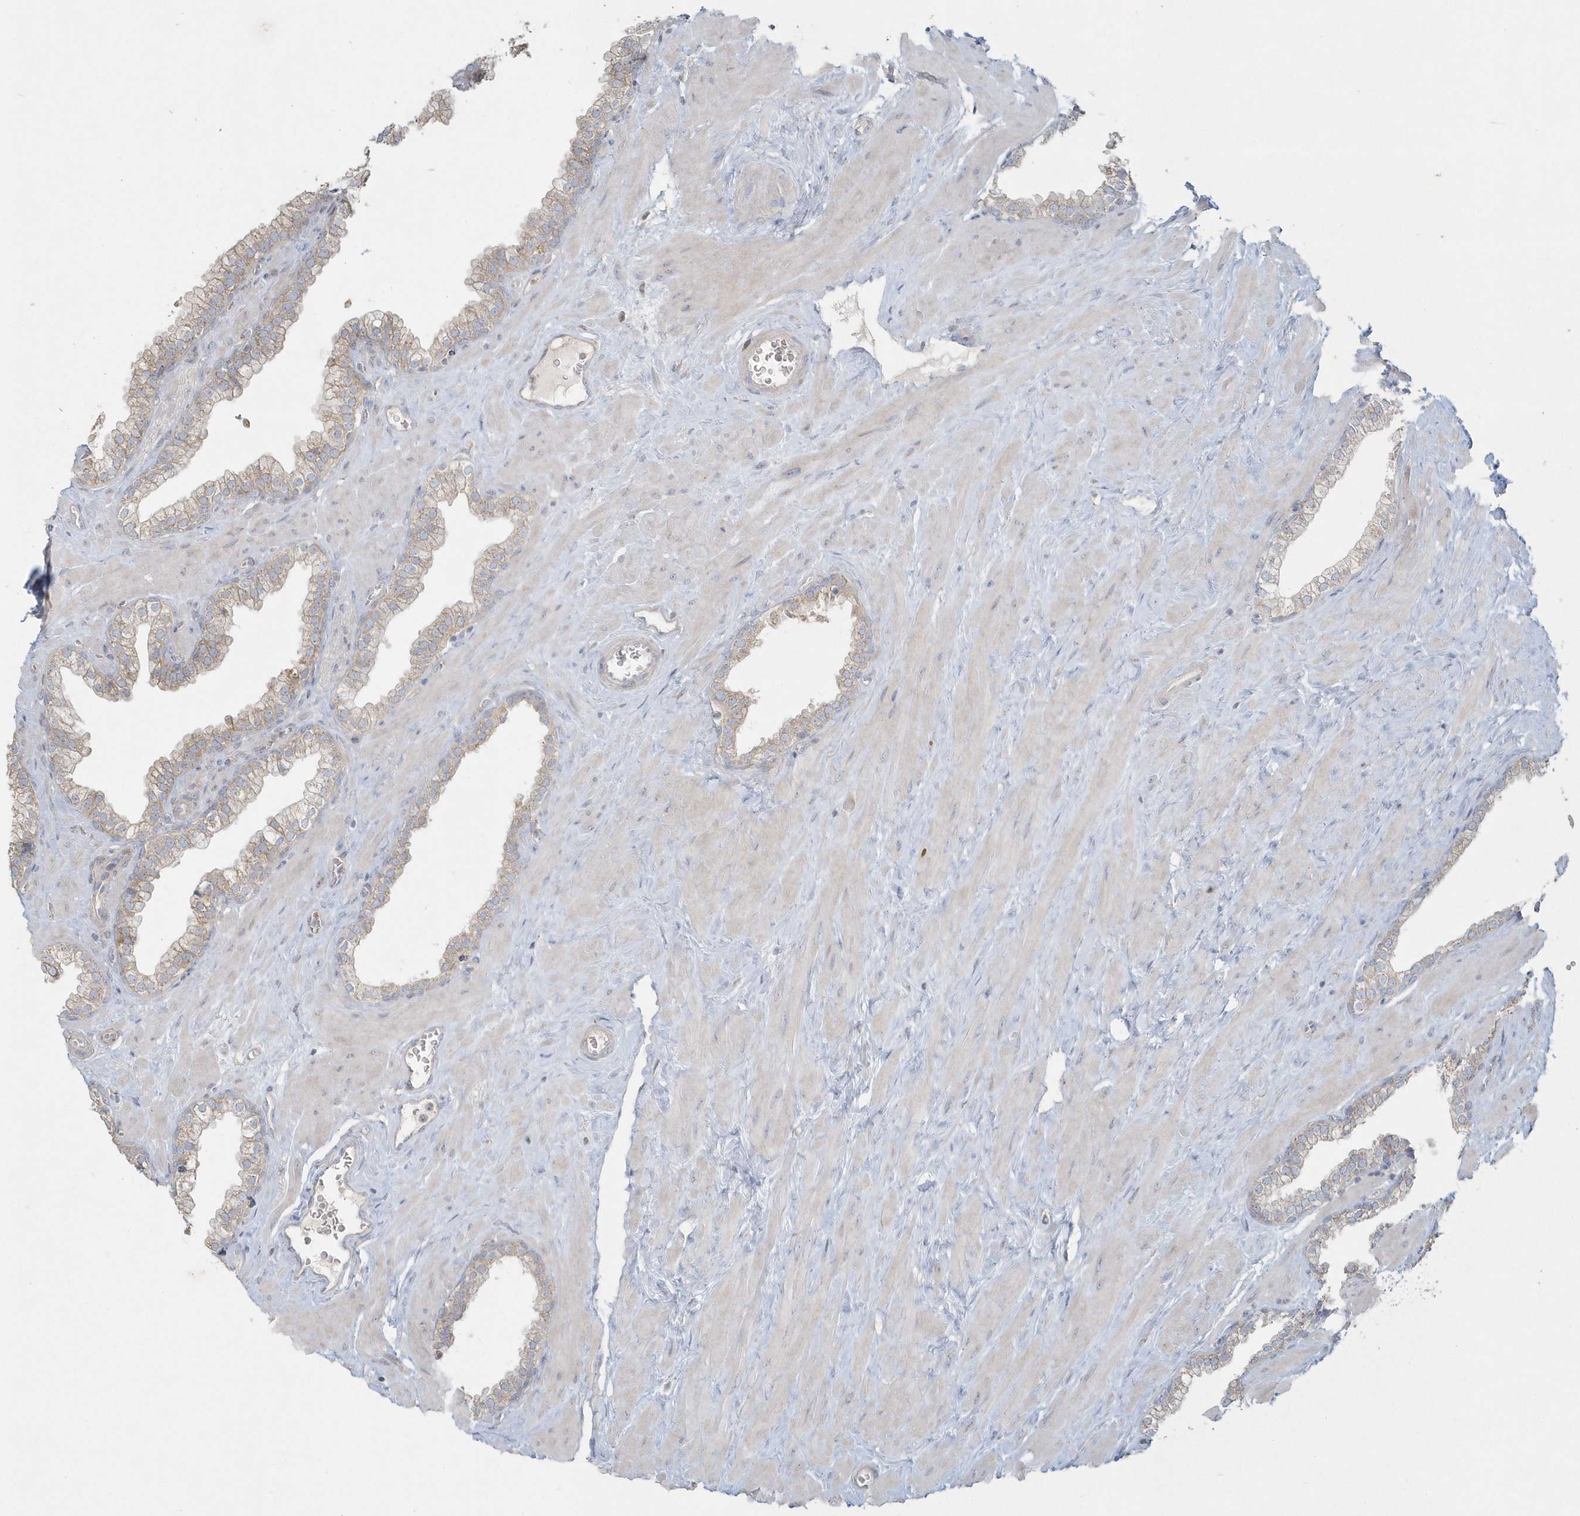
{"staining": {"intensity": "moderate", "quantity": "<25%", "location": "cytoplasmic/membranous"}, "tissue": "prostate", "cell_type": "Glandular cells", "image_type": "normal", "snomed": [{"axis": "morphology", "description": "Normal tissue, NOS"}, {"axis": "morphology", "description": "Urothelial carcinoma, Low grade"}, {"axis": "topography", "description": "Urinary bladder"}, {"axis": "topography", "description": "Prostate"}], "caption": "Immunohistochemistry (IHC) (DAB) staining of benign prostate demonstrates moderate cytoplasmic/membranous protein expression in about <25% of glandular cells. The staining was performed using DAB to visualize the protein expression in brown, while the nuclei were stained in blue with hematoxylin (Magnification: 20x).", "gene": "BLTP3A", "patient": {"sex": "male", "age": 60}}